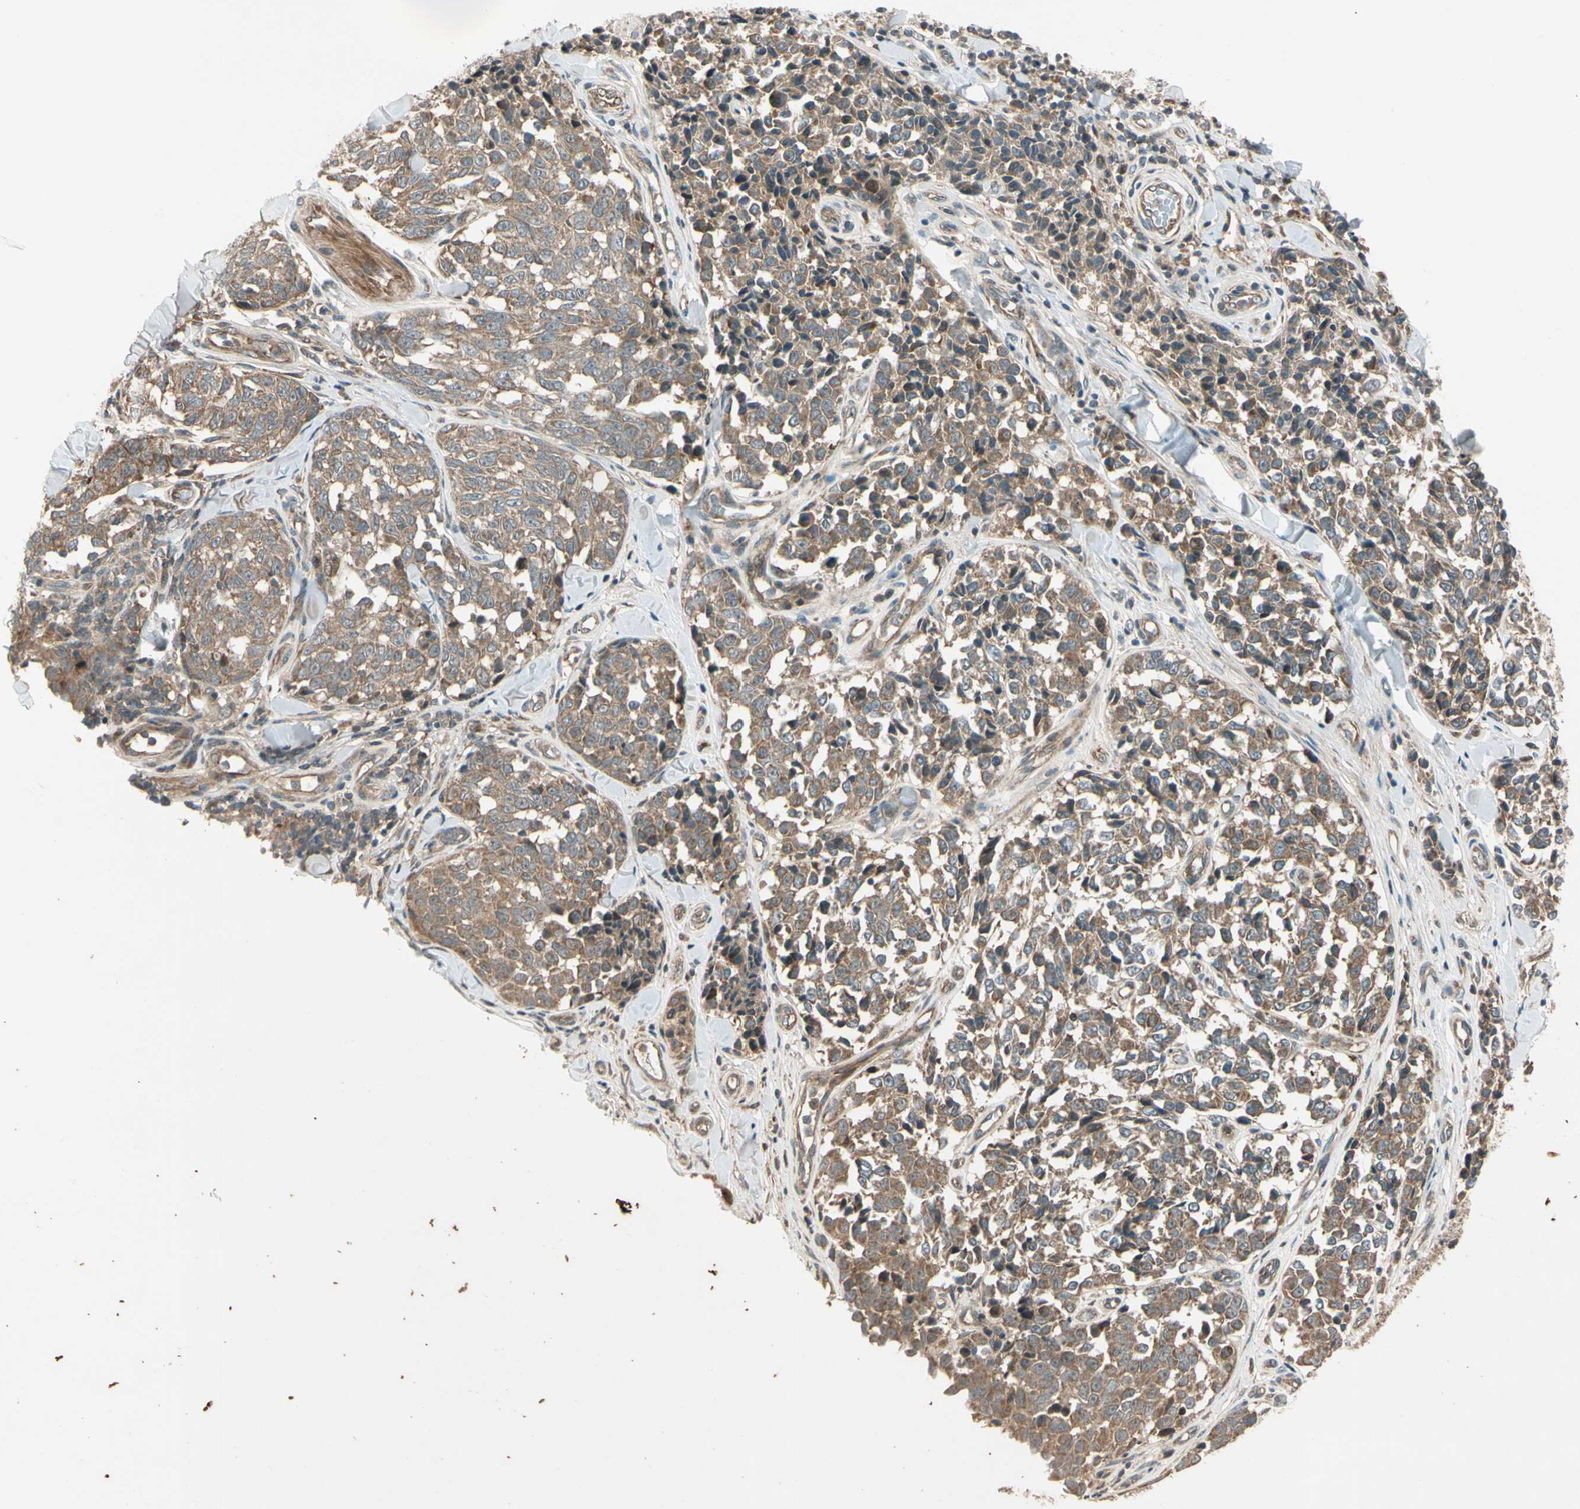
{"staining": {"intensity": "moderate", "quantity": ">75%", "location": "cytoplasmic/membranous"}, "tissue": "melanoma", "cell_type": "Tumor cells", "image_type": "cancer", "snomed": [{"axis": "morphology", "description": "Malignant melanoma, NOS"}, {"axis": "topography", "description": "Skin"}], "caption": "Immunohistochemistry (IHC) micrograph of malignant melanoma stained for a protein (brown), which displays medium levels of moderate cytoplasmic/membranous staining in approximately >75% of tumor cells.", "gene": "ACVR1C", "patient": {"sex": "female", "age": 64}}